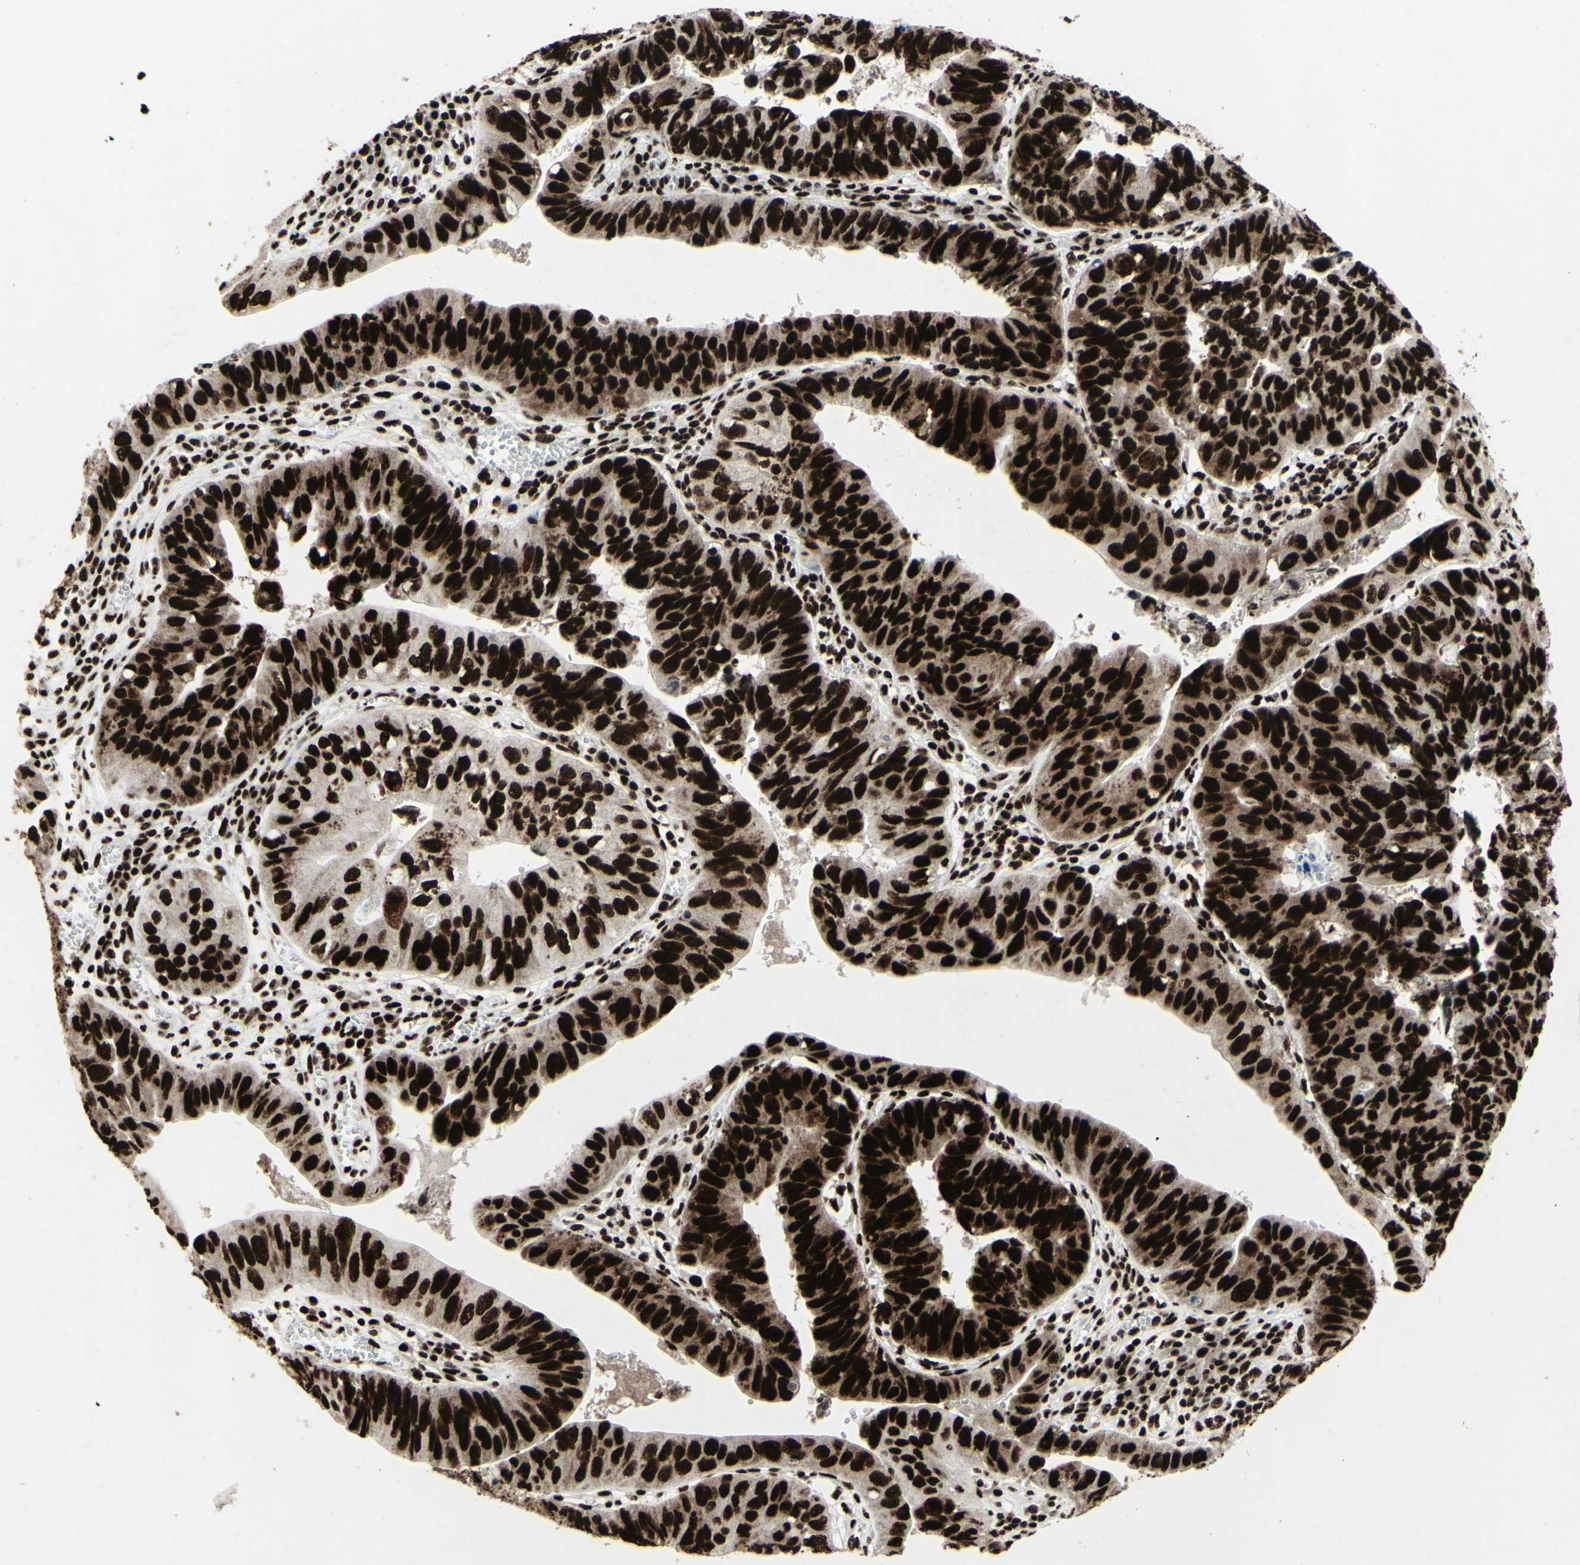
{"staining": {"intensity": "strong", "quantity": ">75%", "location": "nuclear"}, "tissue": "stomach cancer", "cell_type": "Tumor cells", "image_type": "cancer", "snomed": [{"axis": "morphology", "description": "Adenocarcinoma, NOS"}, {"axis": "topography", "description": "Stomach"}], "caption": "Immunohistochemistry (IHC) micrograph of neoplastic tissue: adenocarcinoma (stomach) stained using IHC exhibits high levels of strong protein expression localized specifically in the nuclear of tumor cells, appearing as a nuclear brown color.", "gene": "U2AF2", "patient": {"sex": "male", "age": 59}}